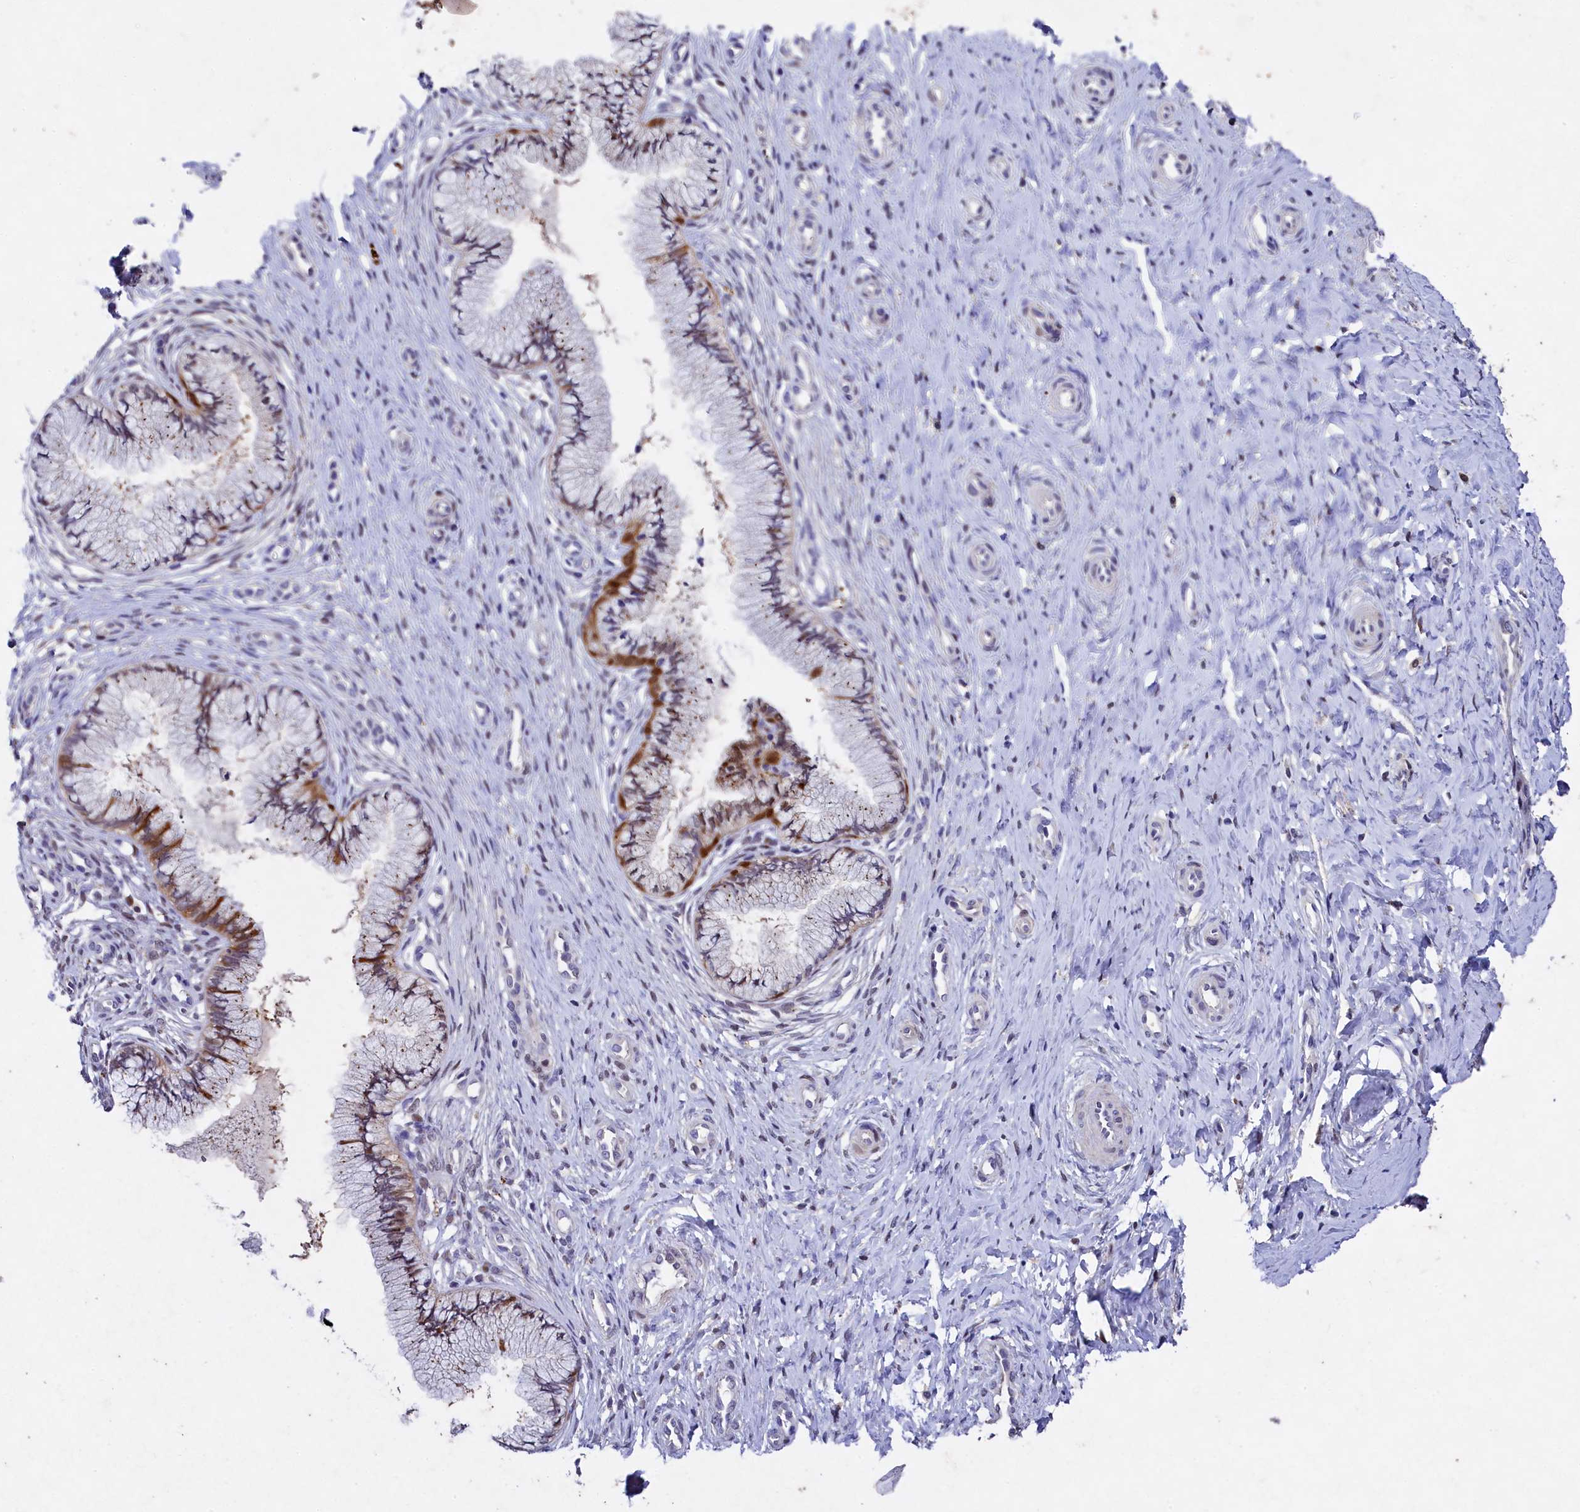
{"staining": {"intensity": "moderate", "quantity": ">75%", "location": "cytoplasmic/membranous"}, "tissue": "cervix", "cell_type": "Glandular cells", "image_type": "normal", "snomed": [{"axis": "morphology", "description": "Normal tissue, NOS"}, {"axis": "topography", "description": "Cervix"}], "caption": "Cervix stained with IHC shows moderate cytoplasmic/membranous staining in approximately >75% of glandular cells. Immunohistochemistry stains the protein of interest in brown and the nuclei are stained blue.", "gene": "TGDS", "patient": {"sex": "female", "age": 36}}